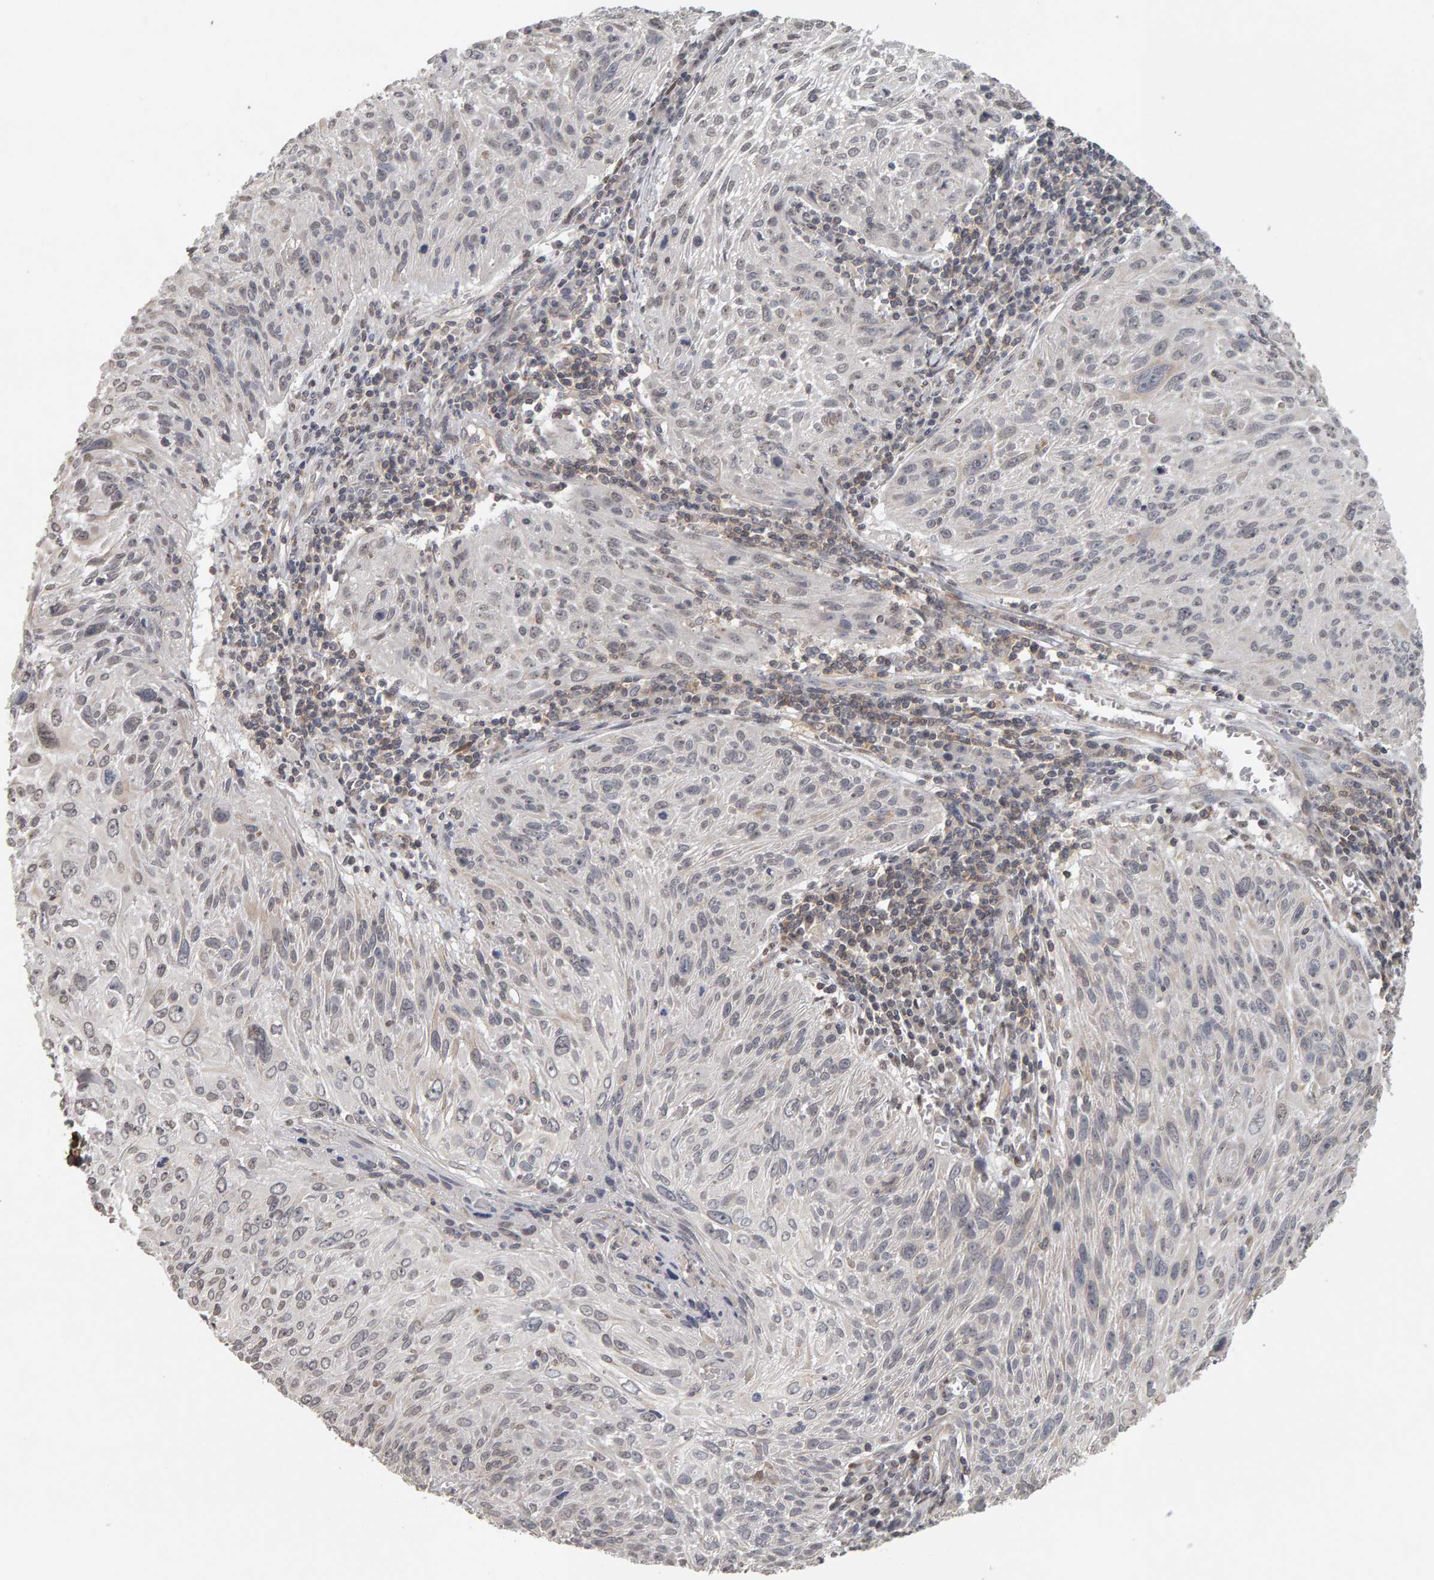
{"staining": {"intensity": "negative", "quantity": "none", "location": "none"}, "tissue": "cervical cancer", "cell_type": "Tumor cells", "image_type": "cancer", "snomed": [{"axis": "morphology", "description": "Squamous cell carcinoma, NOS"}, {"axis": "topography", "description": "Cervix"}], "caption": "Cervical cancer was stained to show a protein in brown. There is no significant expression in tumor cells.", "gene": "TEFM", "patient": {"sex": "female", "age": 51}}